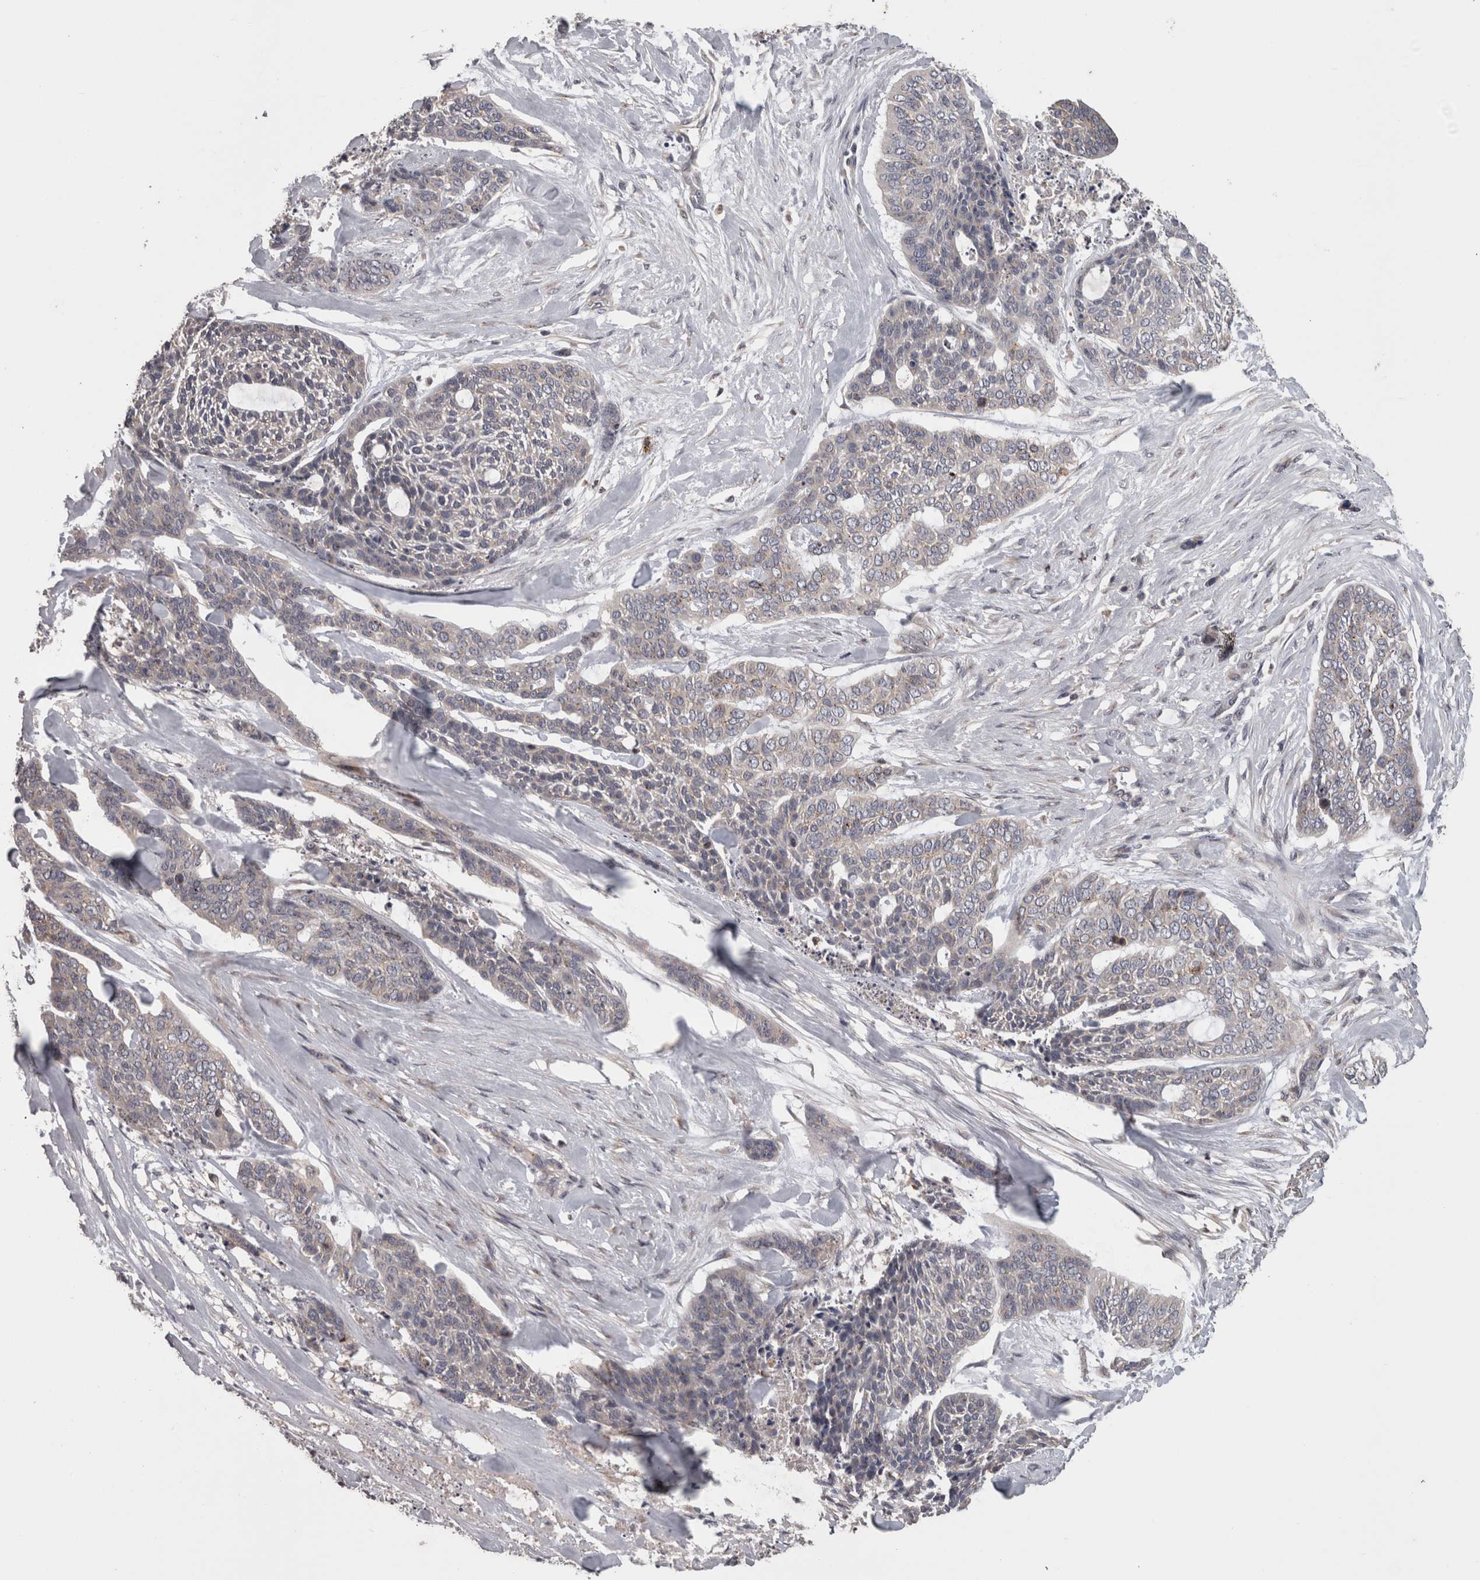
{"staining": {"intensity": "negative", "quantity": "none", "location": "none"}, "tissue": "skin cancer", "cell_type": "Tumor cells", "image_type": "cancer", "snomed": [{"axis": "morphology", "description": "Basal cell carcinoma"}, {"axis": "topography", "description": "Skin"}], "caption": "DAB (3,3'-diaminobenzidine) immunohistochemical staining of human skin basal cell carcinoma demonstrates no significant positivity in tumor cells.", "gene": "PCM1", "patient": {"sex": "female", "age": 64}}